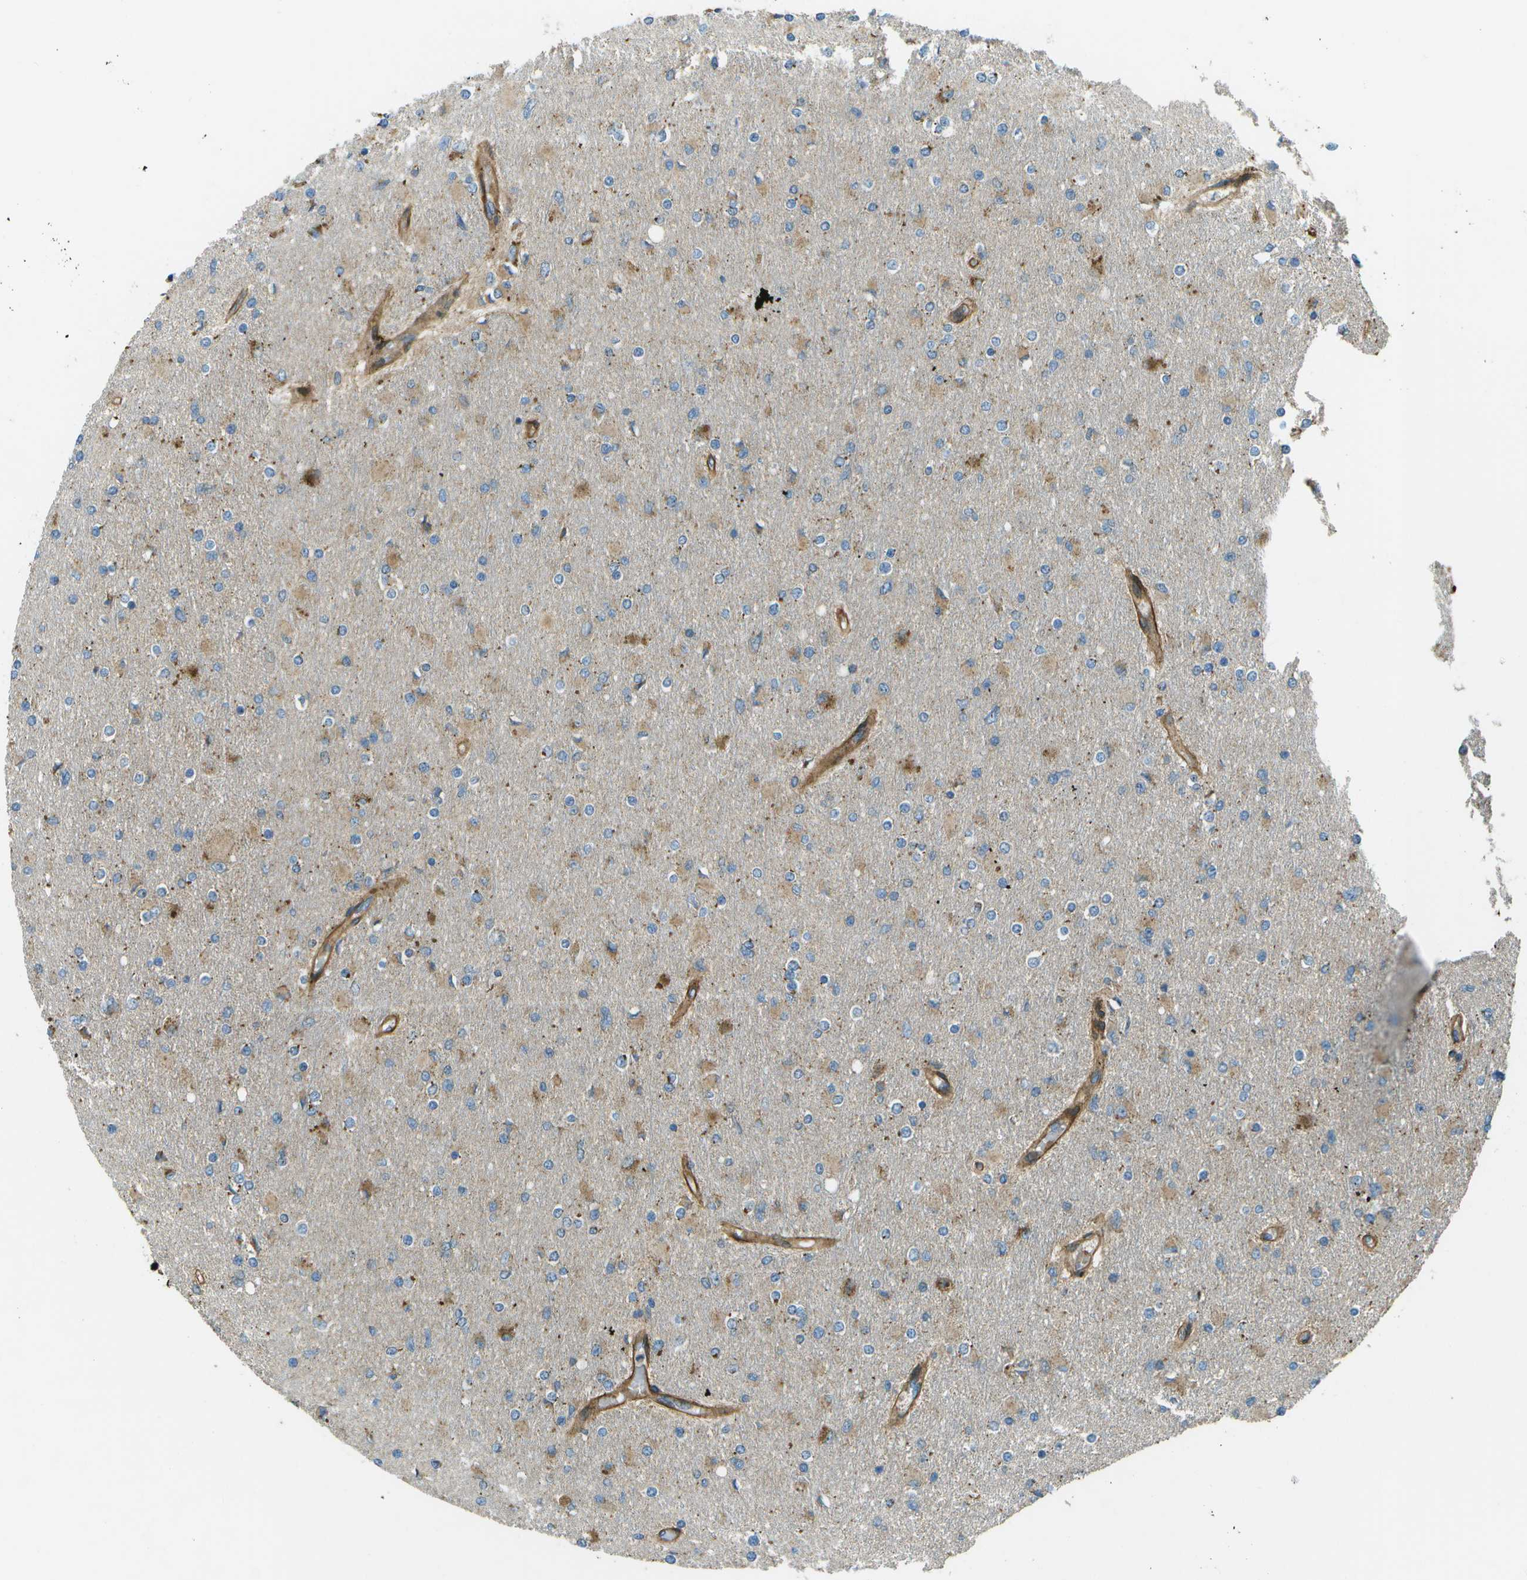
{"staining": {"intensity": "weak", "quantity": "25%-75%", "location": "cytoplasmic/membranous"}, "tissue": "glioma", "cell_type": "Tumor cells", "image_type": "cancer", "snomed": [{"axis": "morphology", "description": "Glioma, malignant, High grade"}, {"axis": "topography", "description": "Cerebral cortex"}], "caption": "Malignant glioma (high-grade) was stained to show a protein in brown. There is low levels of weak cytoplasmic/membranous positivity in about 25%-75% of tumor cells.", "gene": "PXYLP1", "patient": {"sex": "female", "age": 36}}